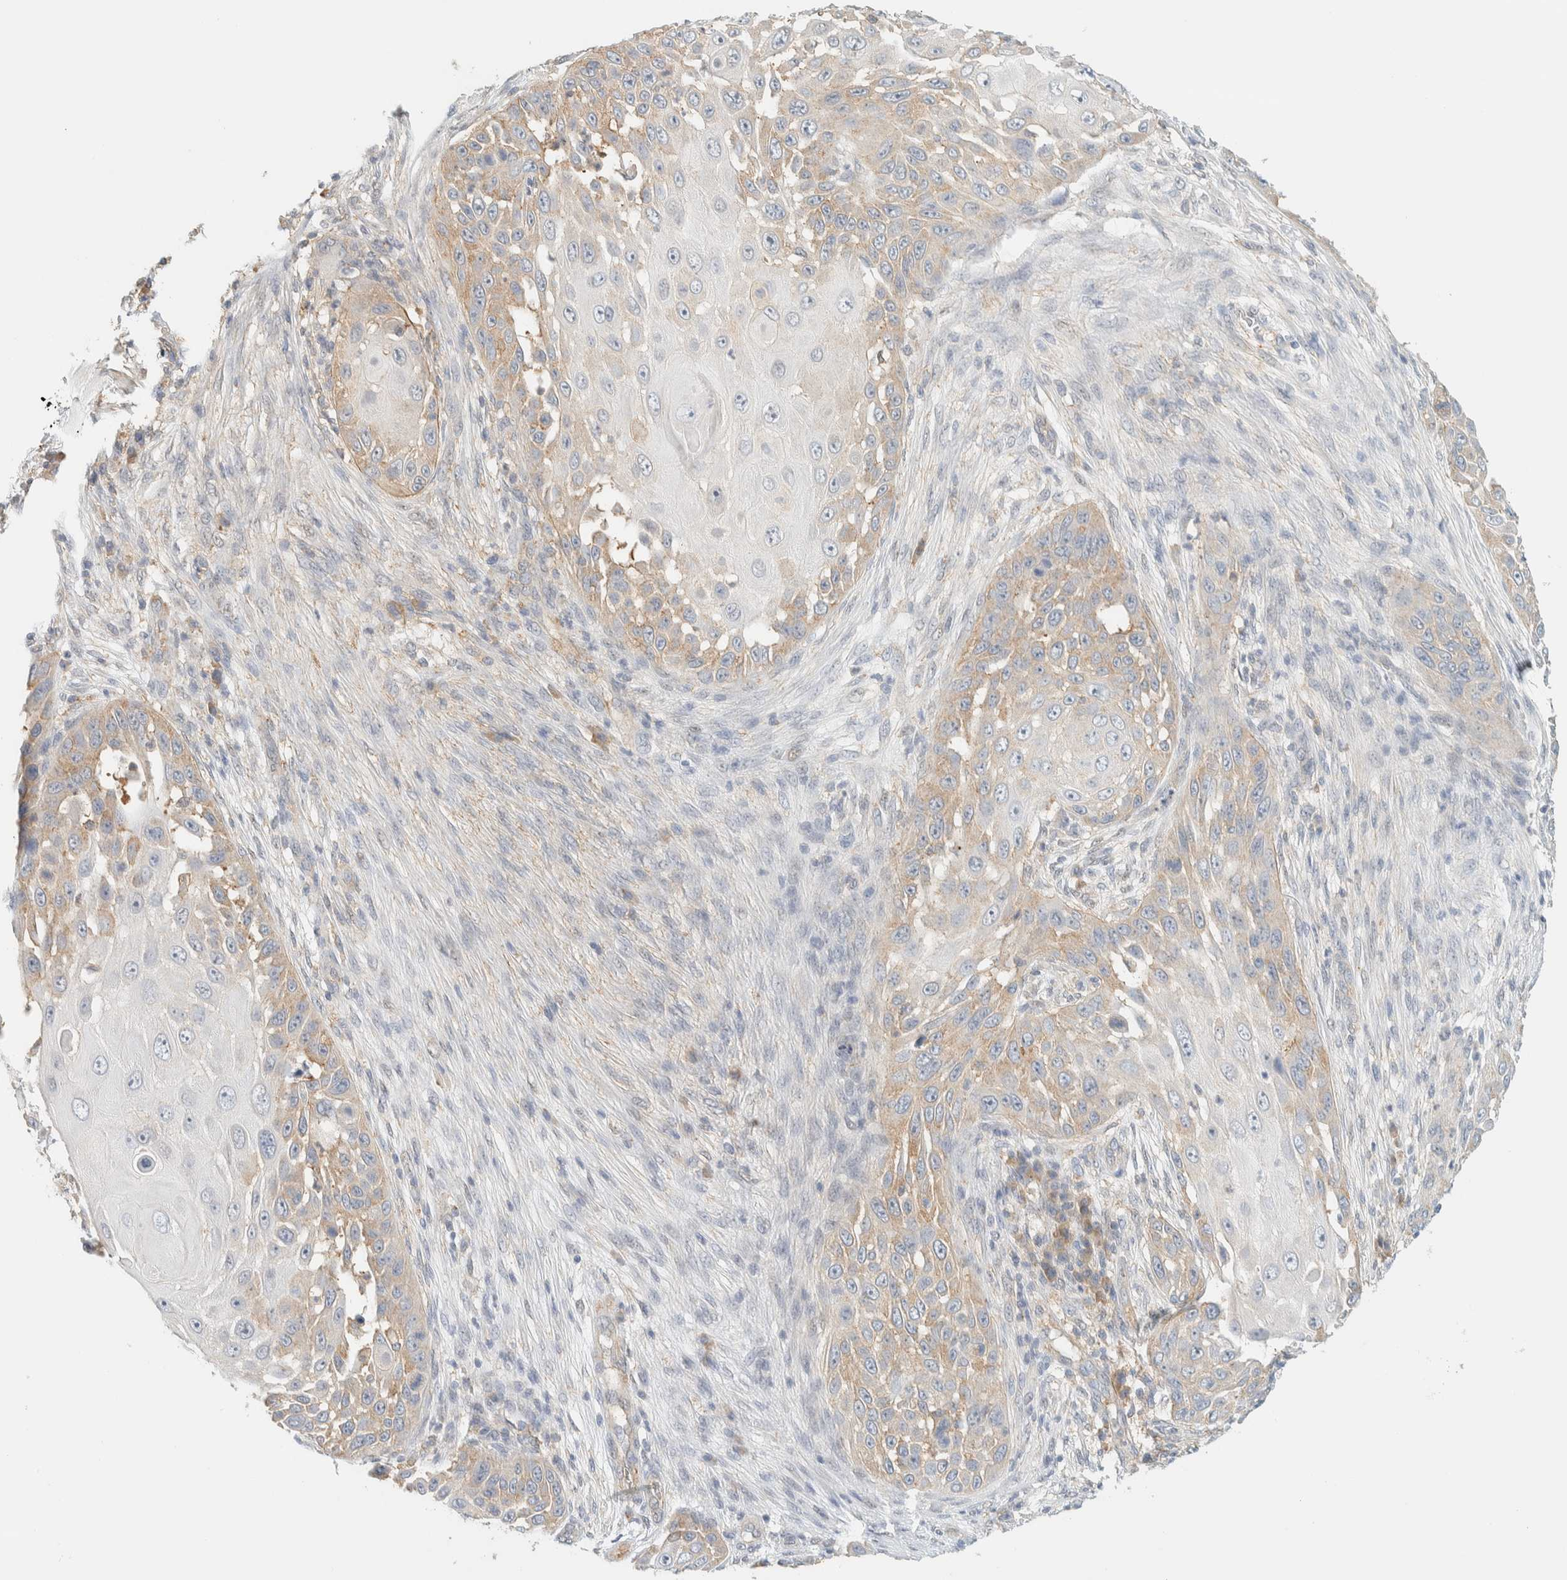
{"staining": {"intensity": "weak", "quantity": "25%-75%", "location": "cytoplasmic/membranous"}, "tissue": "skin cancer", "cell_type": "Tumor cells", "image_type": "cancer", "snomed": [{"axis": "morphology", "description": "Squamous cell carcinoma, NOS"}, {"axis": "topography", "description": "Skin"}], "caption": "Immunohistochemistry of human squamous cell carcinoma (skin) exhibits low levels of weak cytoplasmic/membranous positivity in approximately 25%-75% of tumor cells. Using DAB (3,3'-diaminobenzidine) (brown) and hematoxylin (blue) stains, captured at high magnification using brightfield microscopy.", "gene": "TBC1D8B", "patient": {"sex": "female", "age": 44}}